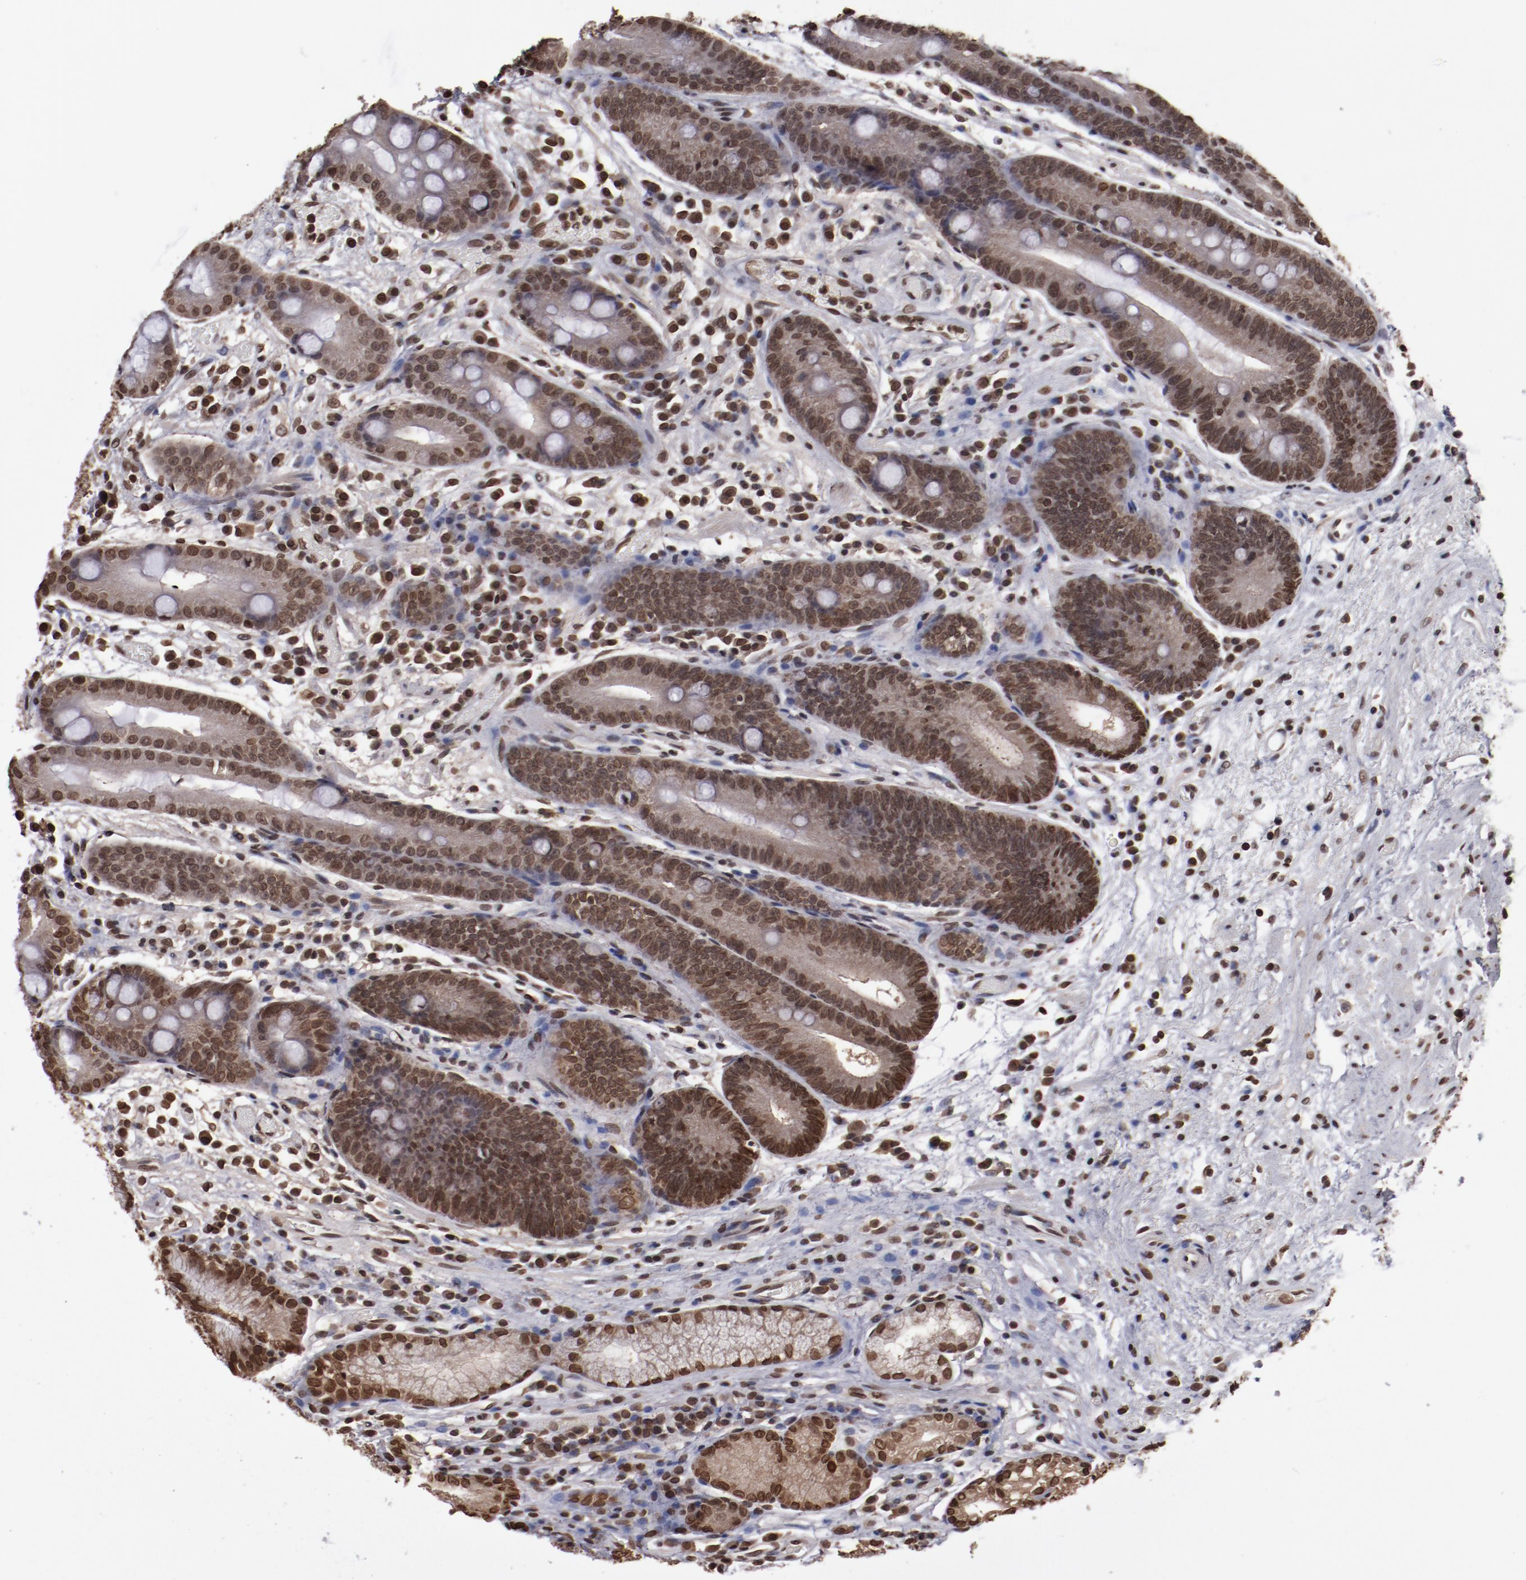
{"staining": {"intensity": "moderate", "quantity": ">75%", "location": "nuclear"}, "tissue": "stomach", "cell_type": "Glandular cells", "image_type": "normal", "snomed": [{"axis": "morphology", "description": "Normal tissue, NOS"}, {"axis": "morphology", "description": "Inflammation, NOS"}, {"axis": "topography", "description": "Stomach, lower"}], "caption": "Stomach stained with IHC exhibits moderate nuclear positivity in about >75% of glandular cells.", "gene": "AKT1", "patient": {"sex": "male", "age": 59}}